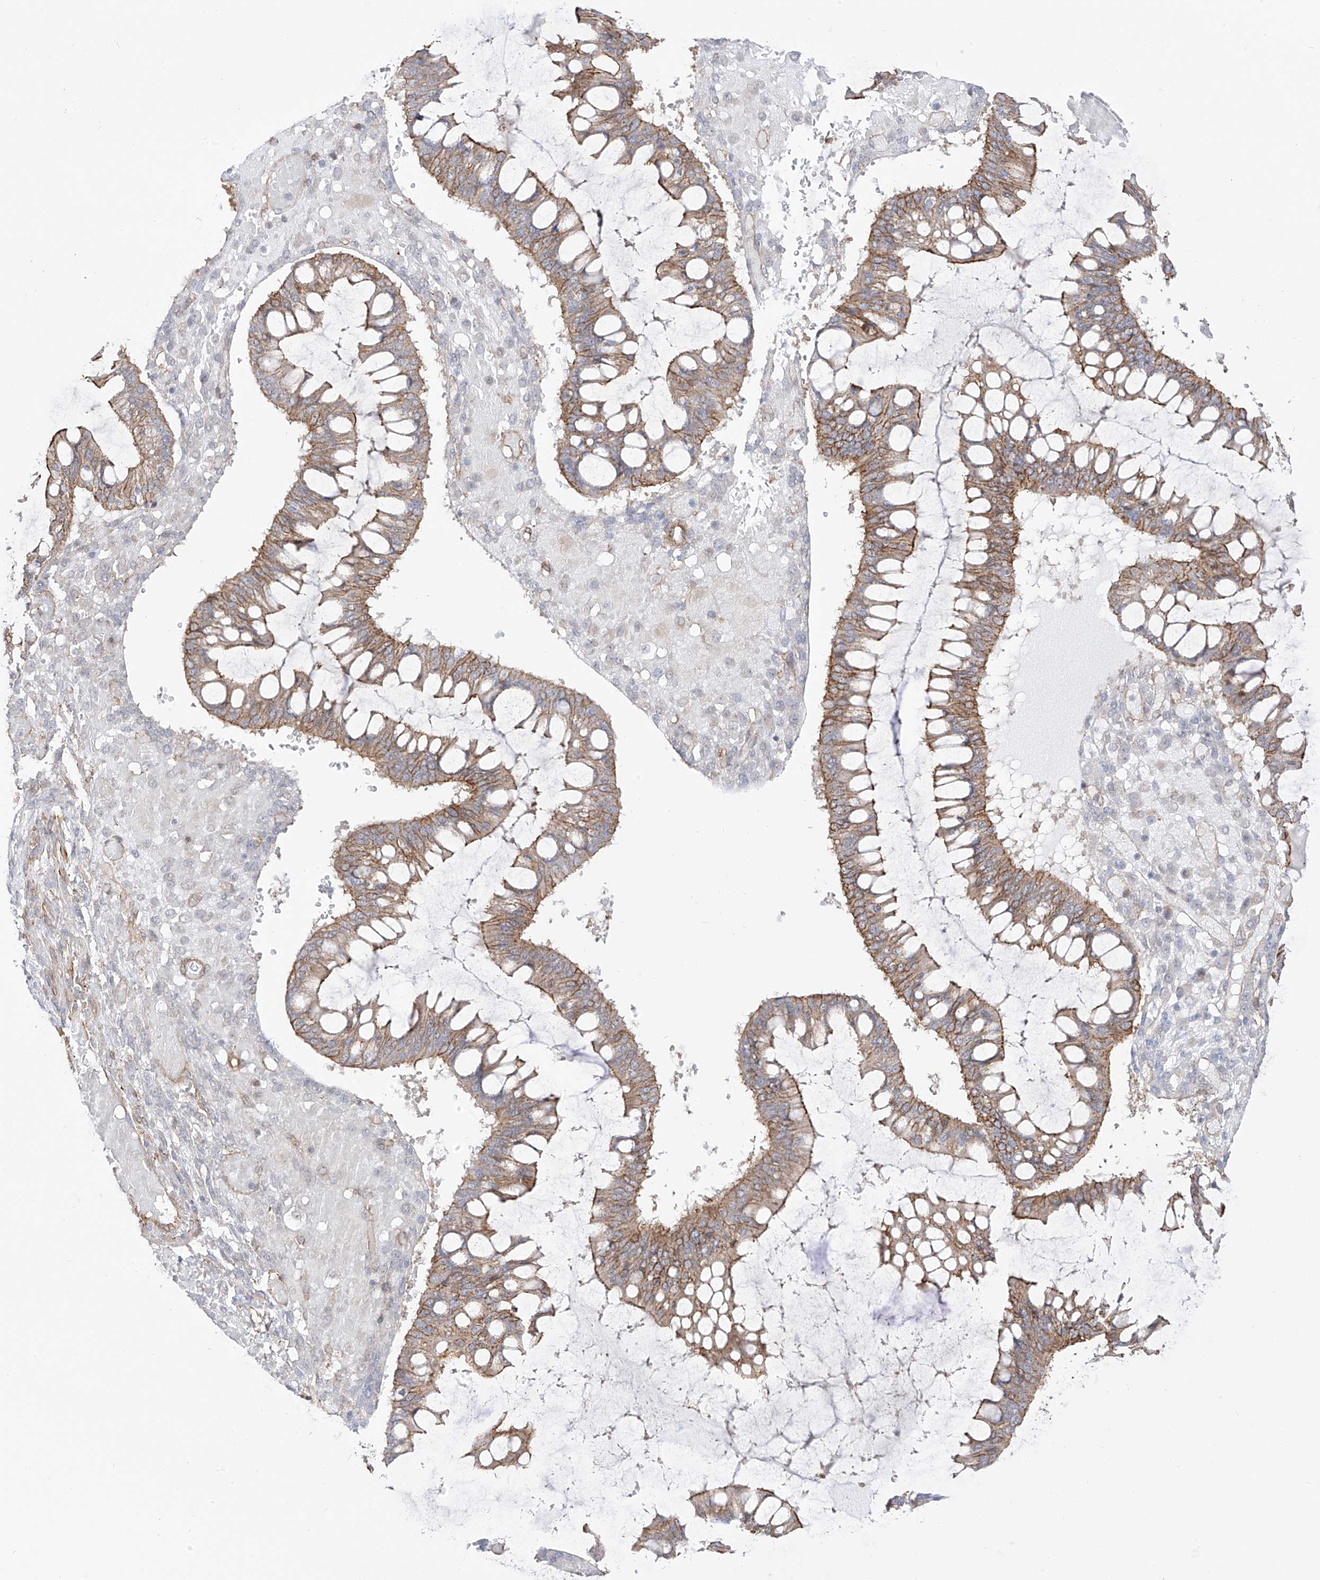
{"staining": {"intensity": "moderate", "quantity": "25%-75%", "location": "cytoplasmic/membranous"}, "tissue": "ovarian cancer", "cell_type": "Tumor cells", "image_type": "cancer", "snomed": [{"axis": "morphology", "description": "Cystadenocarcinoma, mucinous, NOS"}, {"axis": "topography", "description": "Ovary"}], "caption": "Human ovarian cancer stained with a brown dye shows moderate cytoplasmic/membranous positive positivity in approximately 25%-75% of tumor cells.", "gene": "ZNF180", "patient": {"sex": "female", "age": 73}}